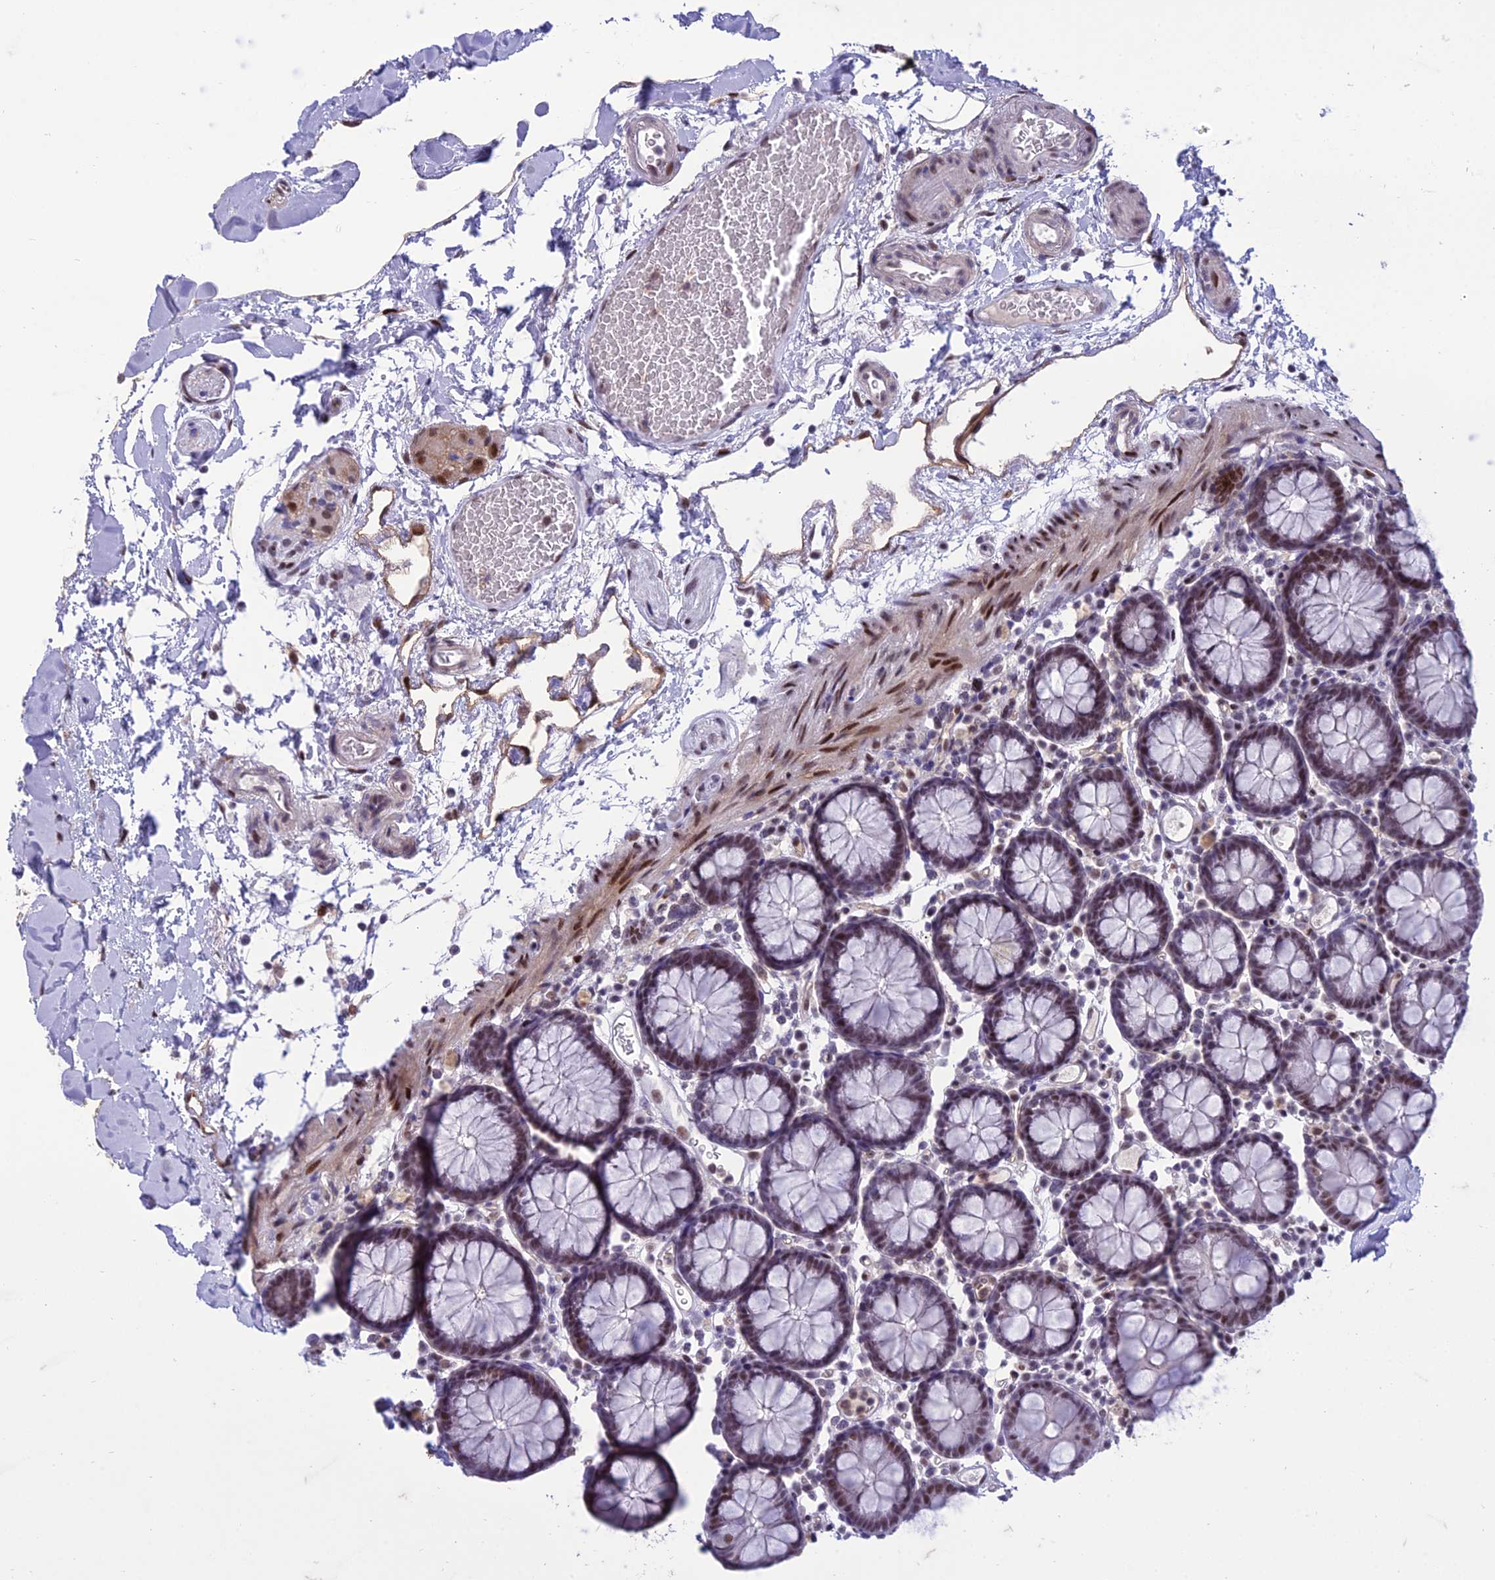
{"staining": {"intensity": "moderate", "quantity": "<25%", "location": "nuclear"}, "tissue": "colon", "cell_type": "Endothelial cells", "image_type": "normal", "snomed": [{"axis": "morphology", "description": "Normal tissue, NOS"}, {"axis": "topography", "description": "Colon"}], "caption": "The immunohistochemical stain labels moderate nuclear staining in endothelial cells of normal colon. Using DAB (brown) and hematoxylin (blue) stains, captured at high magnification using brightfield microscopy.", "gene": "RANBP3", "patient": {"sex": "male", "age": 75}}